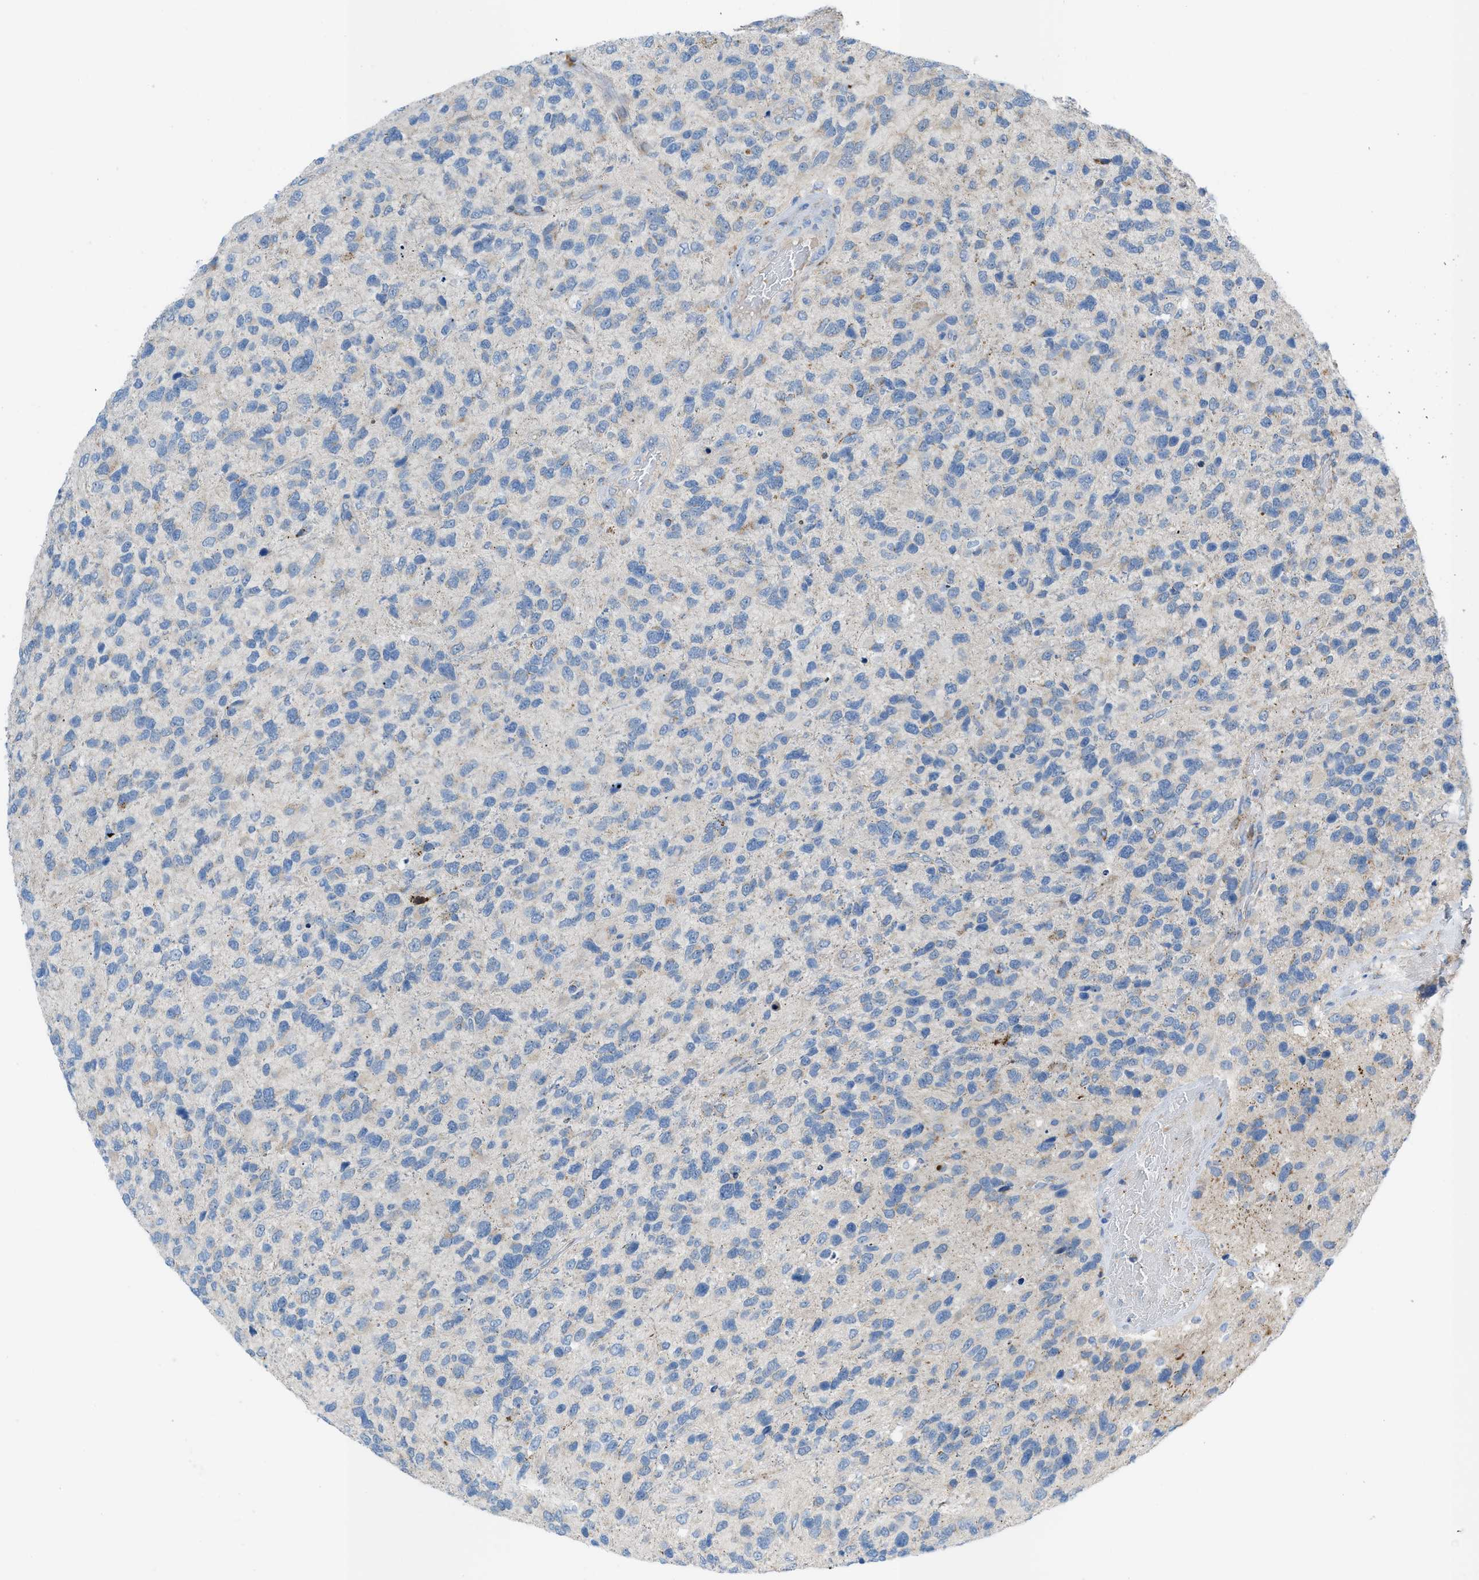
{"staining": {"intensity": "negative", "quantity": "none", "location": "none"}, "tissue": "glioma", "cell_type": "Tumor cells", "image_type": "cancer", "snomed": [{"axis": "morphology", "description": "Glioma, malignant, High grade"}, {"axis": "topography", "description": "Brain"}], "caption": "Immunohistochemical staining of glioma displays no significant staining in tumor cells.", "gene": "RBBP9", "patient": {"sex": "female", "age": 58}}